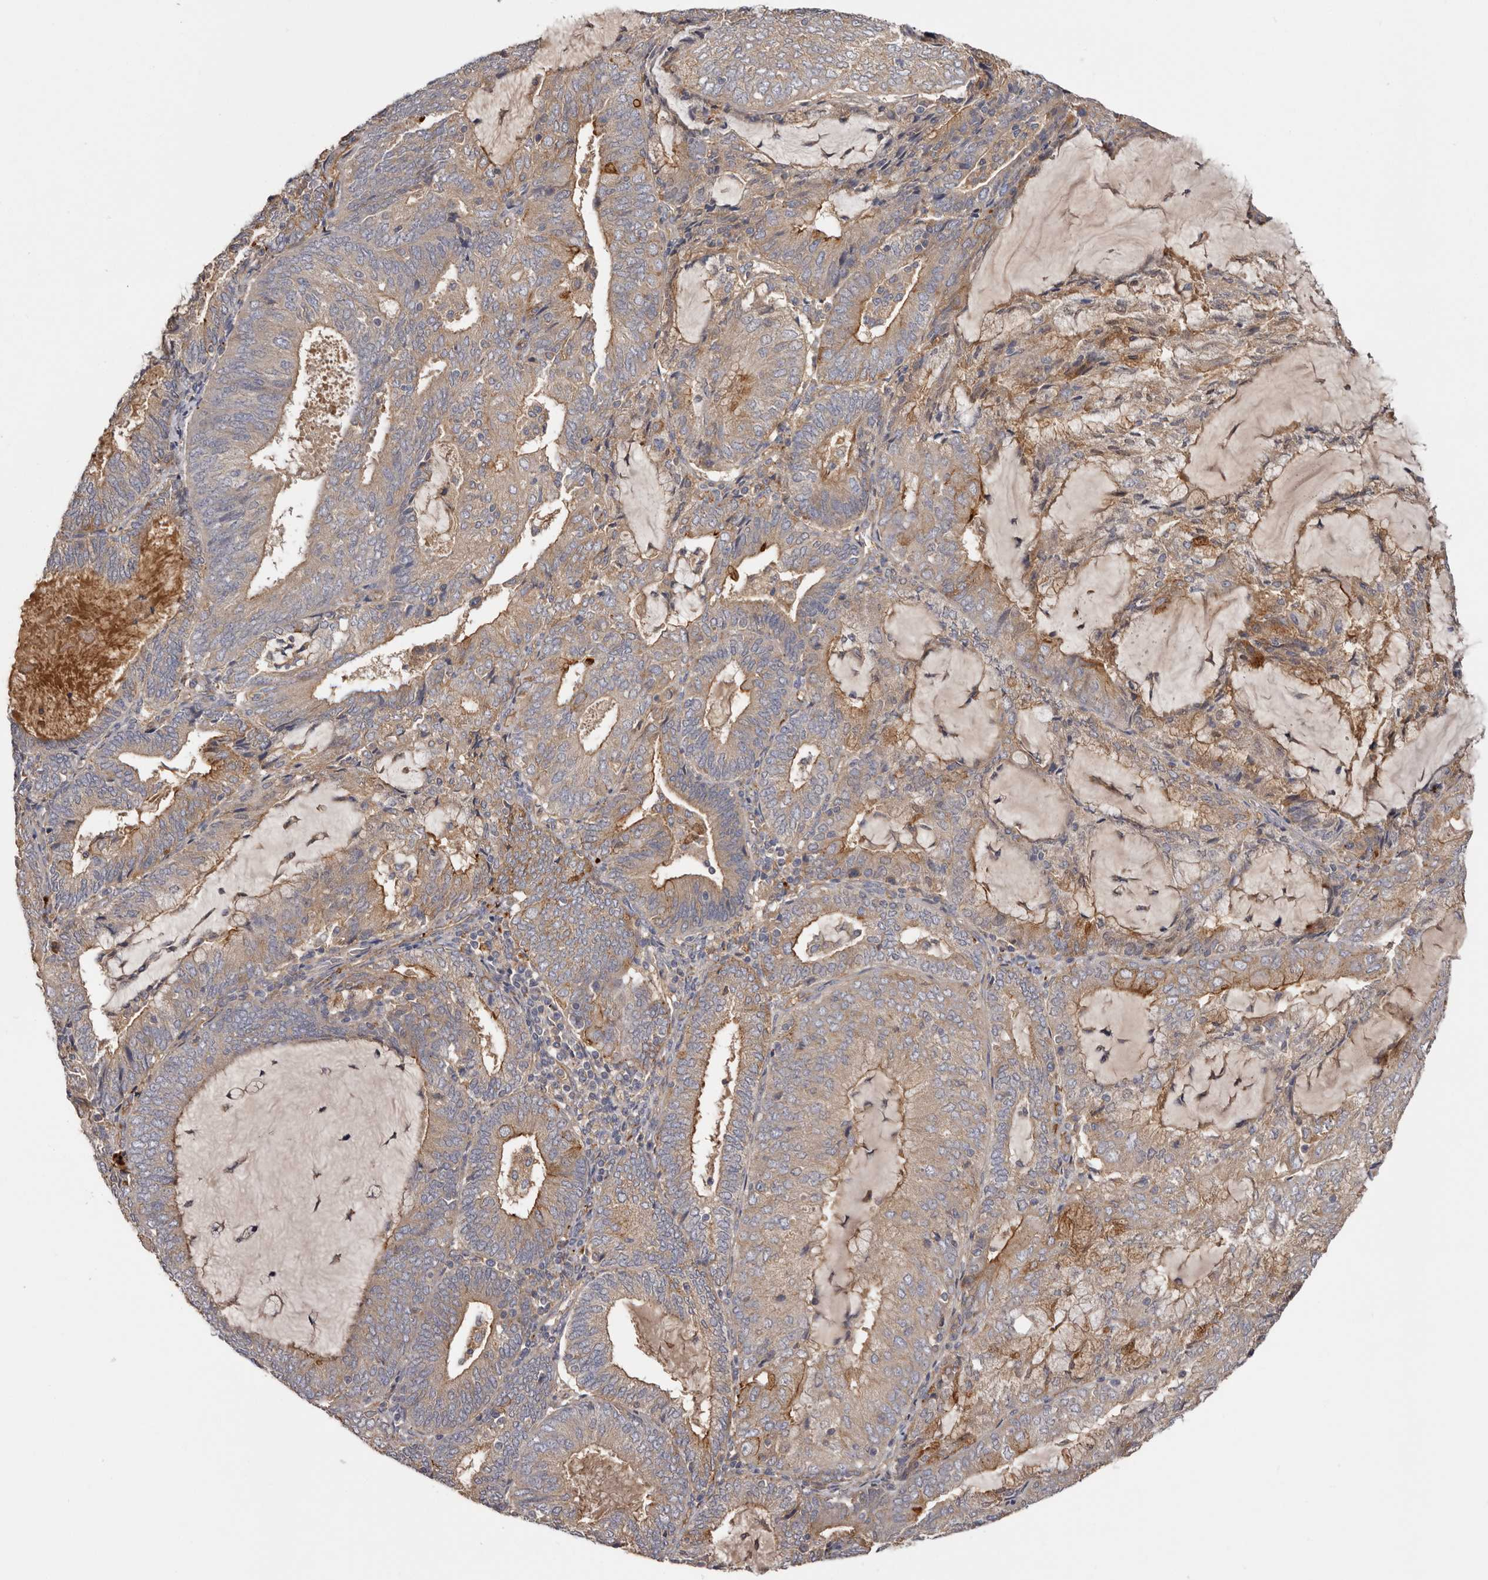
{"staining": {"intensity": "moderate", "quantity": "25%-75%", "location": "cytoplasmic/membranous"}, "tissue": "endometrial cancer", "cell_type": "Tumor cells", "image_type": "cancer", "snomed": [{"axis": "morphology", "description": "Adenocarcinoma, NOS"}, {"axis": "topography", "description": "Endometrium"}], "caption": "Protein expression analysis of human endometrial adenocarcinoma reveals moderate cytoplasmic/membranous expression in approximately 25%-75% of tumor cells. Nuclei are stained in blue.", "gene": "INKA2", "patient": {"sex": "female", "age": 81}}